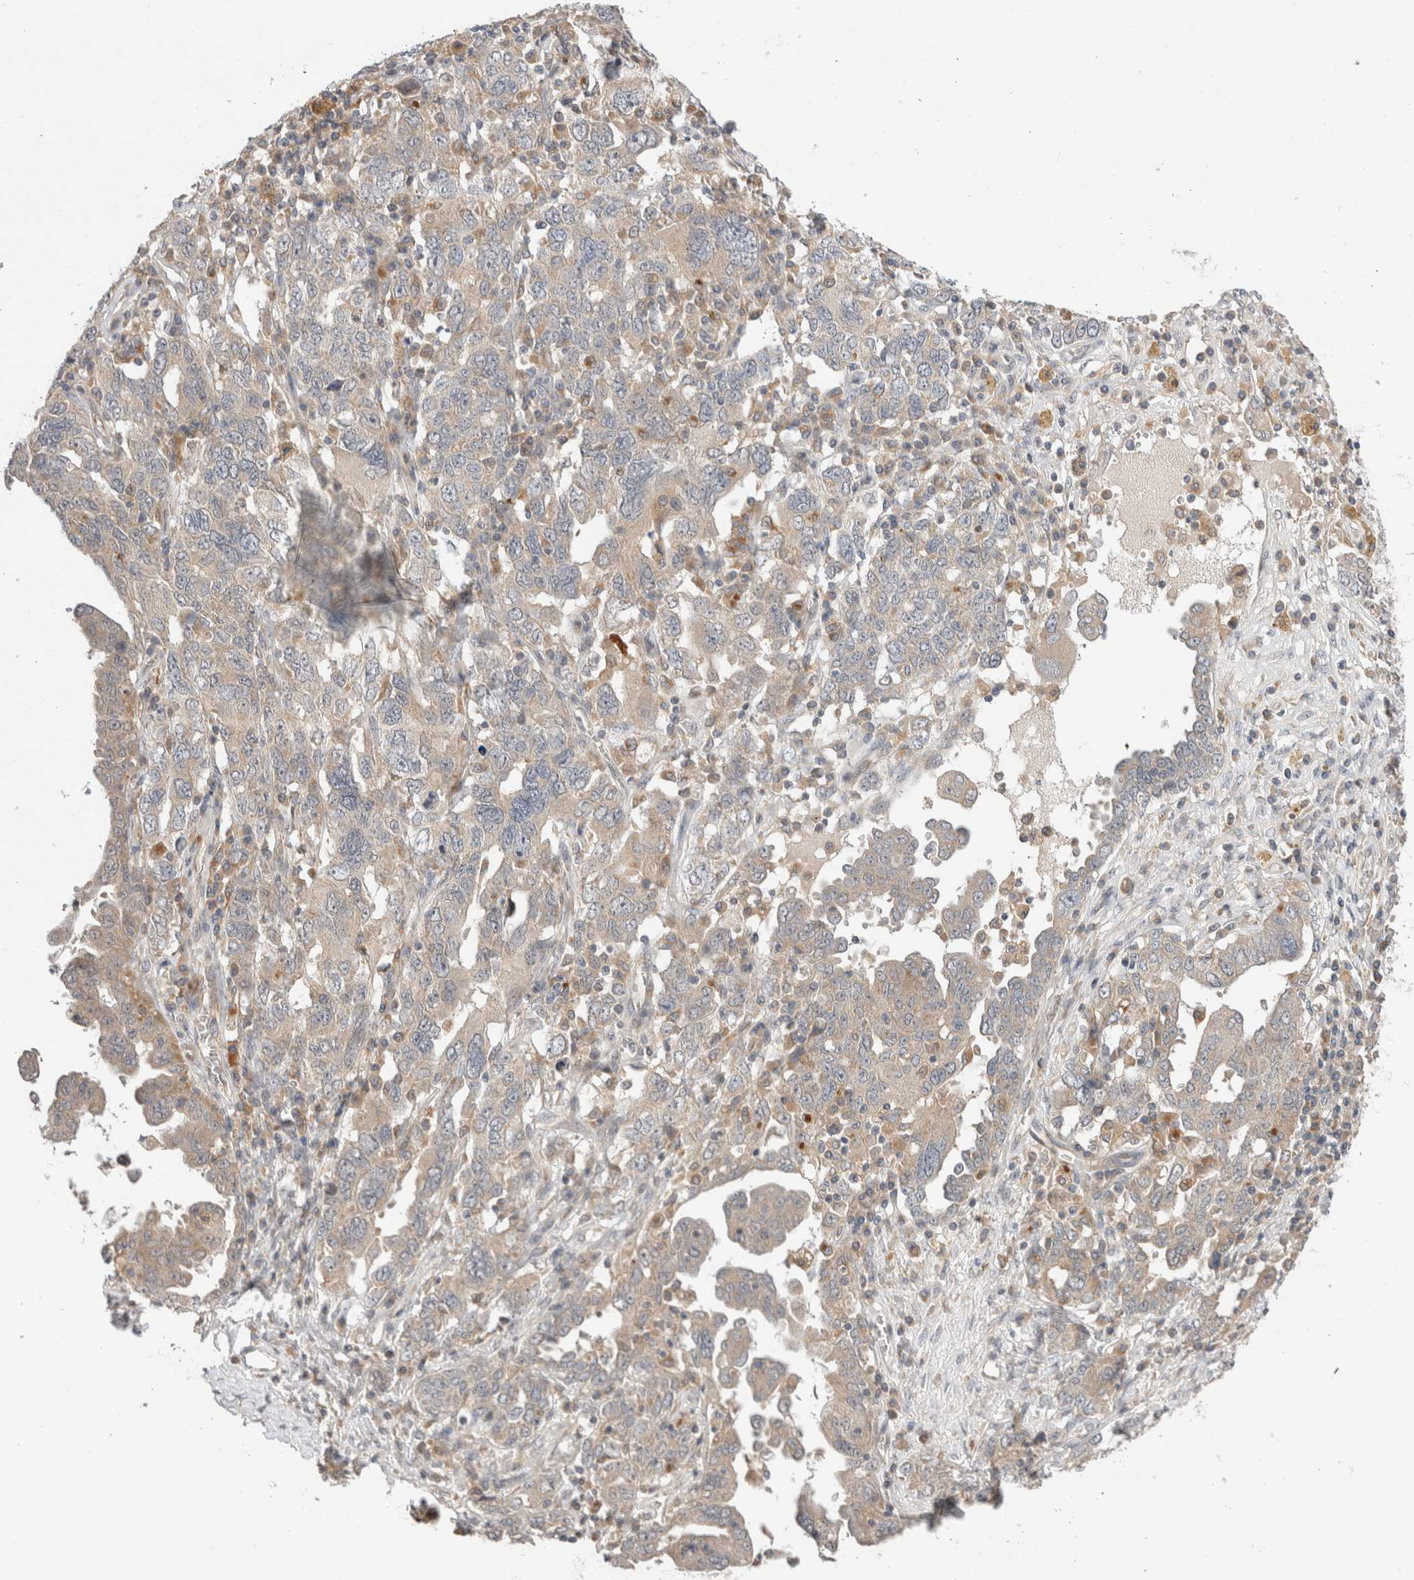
{"staining": {"intensity": "weak", "quantity": "25%-75%", "location": "cytoplasmic/membranous"}, "tissue": "ovarian cancer", "cell_type": "Tumor cells", "image_type": "cancer", "snomed": [{"axis": "morphology", "description": "Carcinoma, endometroid"}, {"axis": "topography", "description": "Ovary"}], "caption": "There is low levels of weak cytoplasmic/membranous expression in tumor cells of ovarian endometroid carcinoma, as demonstrated by immunohistochemical staining (brown color).", "gene": "SGK1", "patient": {"sex": "female", "age": 62}}